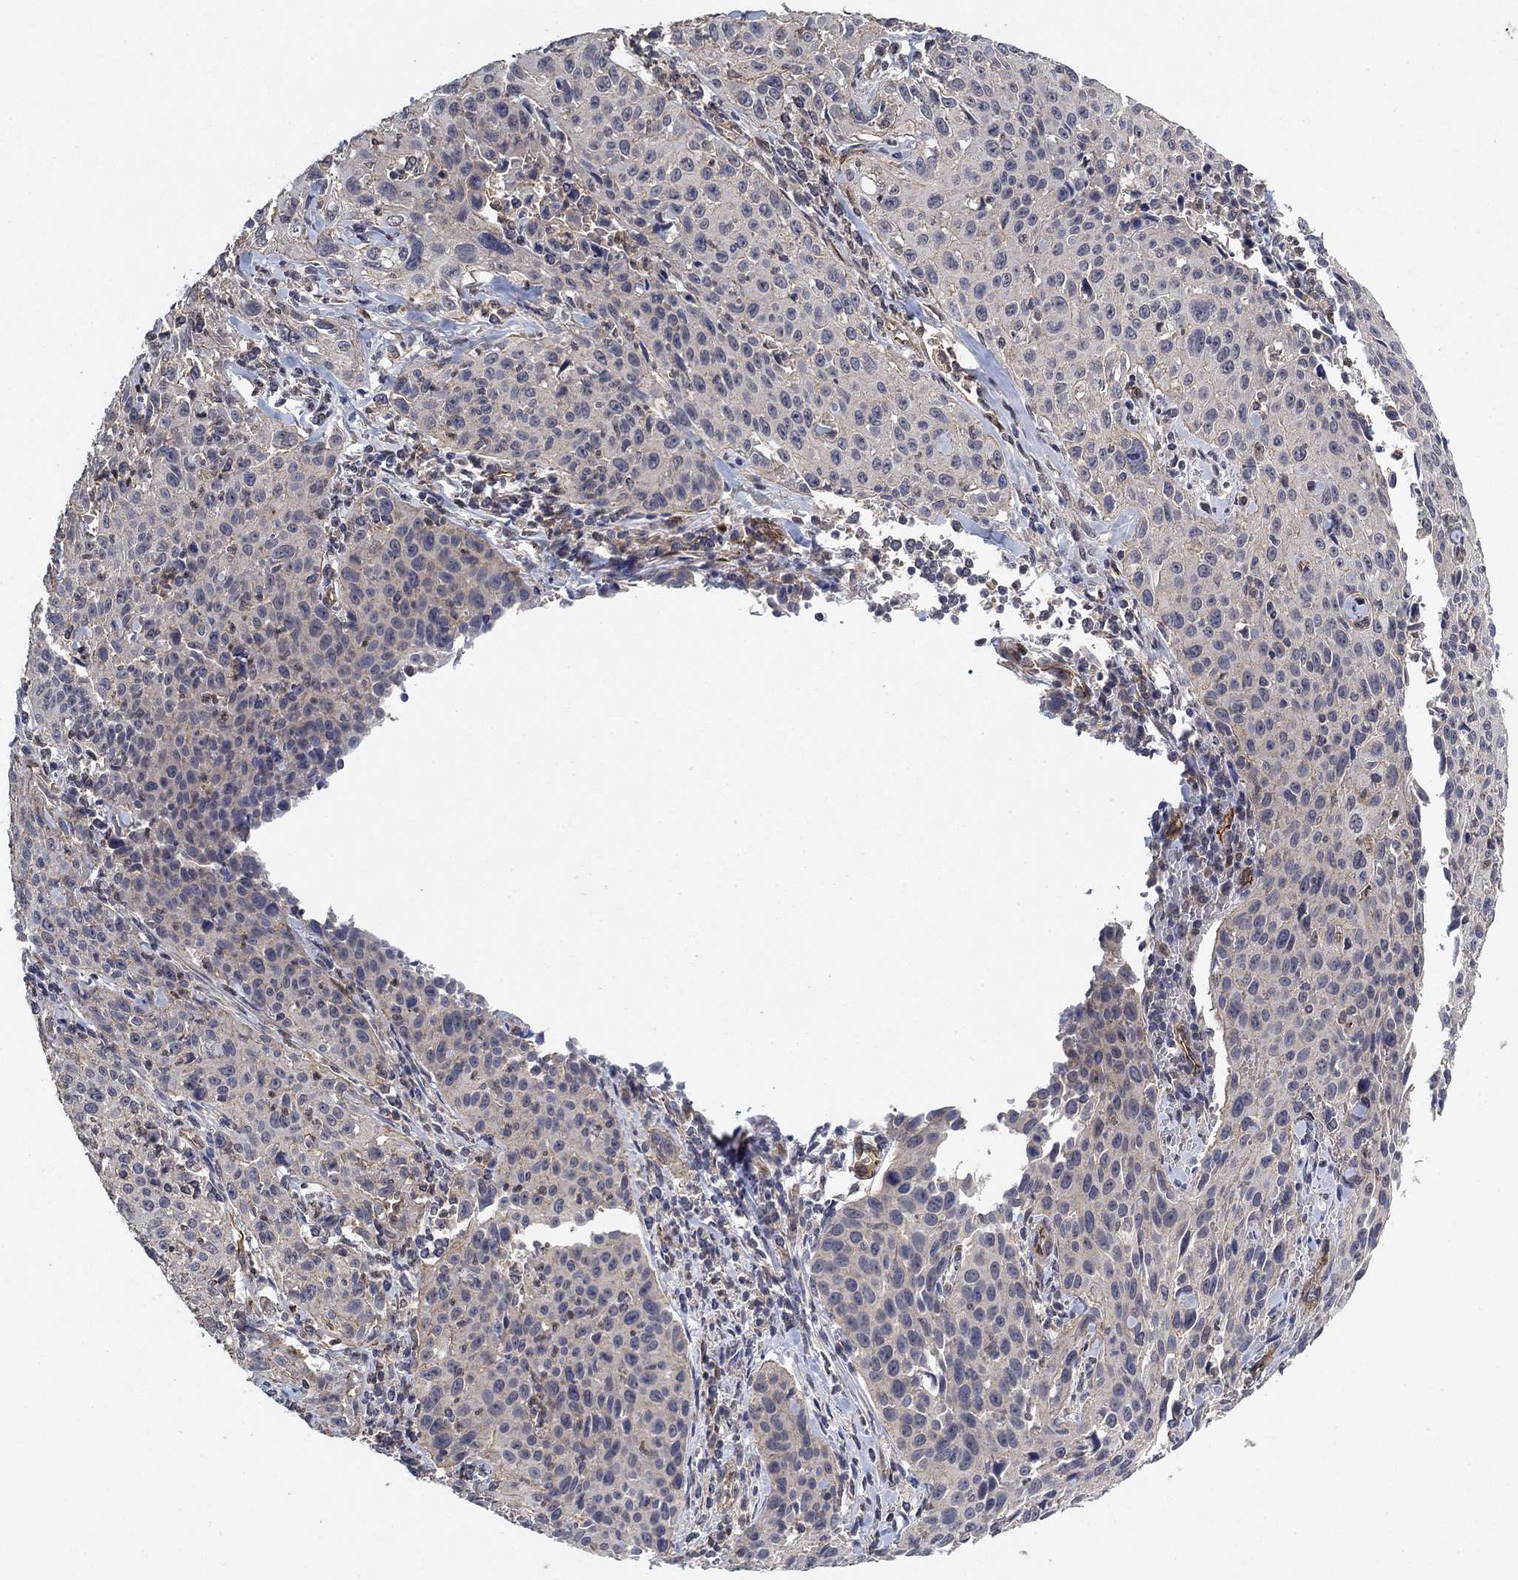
{"staining": {"intensity": "negative", "quantity": "none", "location": "none"}, "tissue": "cervical cancer", "cell_type": "Tumor cells", "image_type": "cancer", "snomed": [{"axis": "morphology", "description": "Squamous cell carcinoma, NOS"}, {"axis": "topography", "description": "Cervix"}], "caption": "Protein analysis of cervical squamous cell carcinoma demonstrates no significant expression in tumor cells. (DAB (3,3'-diaminobenzidine) immunohistochemistry visualized using brightfield microscopy, high magnification).", "gene": "MCUR1", "patient": {"sex": "female", "age": 26}}